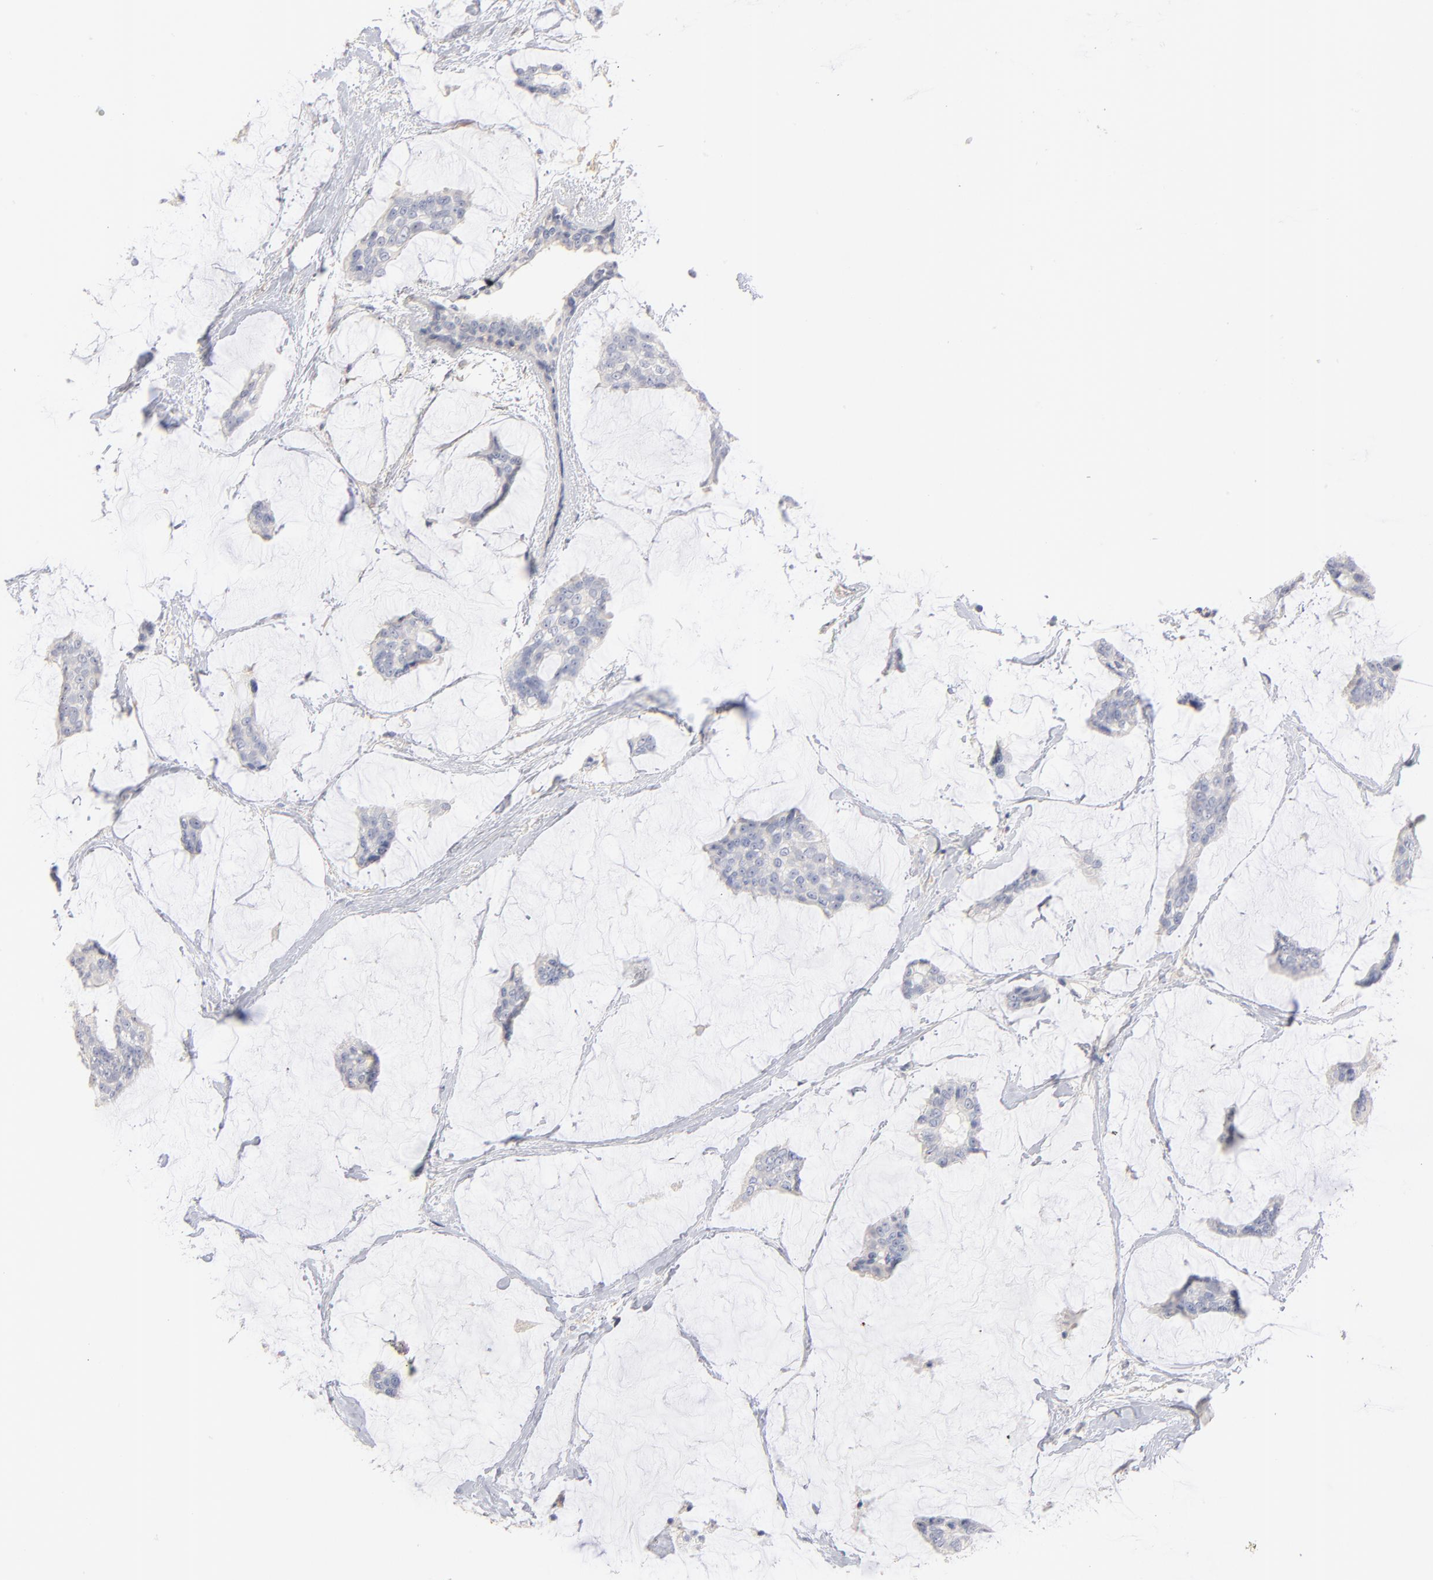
{"staining": {"intensity": "negative", "quantity": "none", "location": "none"}, "tissue": "breast cancer", "cell_type": "Tumor cells", "image_type": "cancer", "snomed": [{"axis": "morphology", "description": "Duct carcinoma"}, {"axis": "topography", "description": "Breast"}], "caption": "This is an immunohistochemistry image of breast invasive ductal carcinoma. There is no staining in tumor cells.", "gene": "ITGA8", "patient": {"sex": "female", "age": 93}}